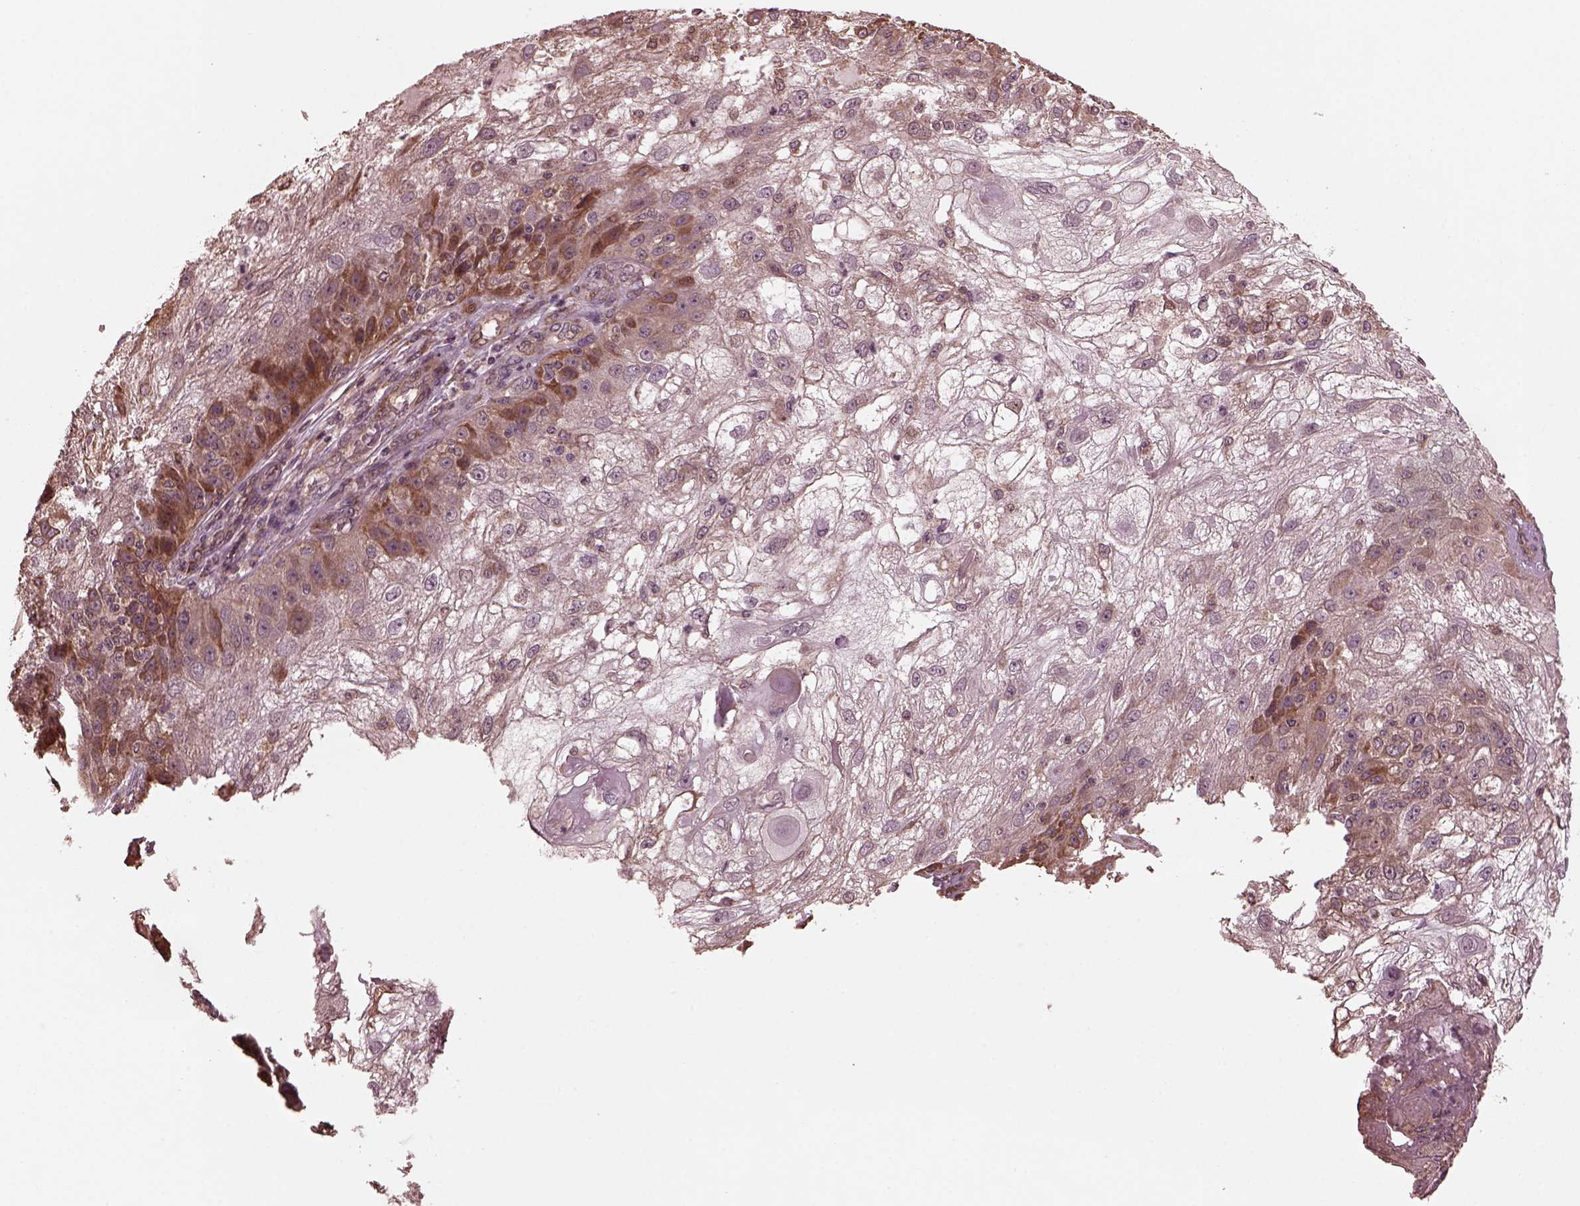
{"staining": {"intensity": "moderate", "quantity": "<25%", "location": "cytoplasmic/membranous"}, "tissue": "skin cancer", "cell_type": "Tumor cells", "image_type": "cancer", "snomed": [{"axis": "morphology", "description": "Normal tissue, NOS"}, {"axis": "morphology", "description": "Squamous cell carcinoma, NOS"}, {"axis": "topography", "description": "Skin"}], "caption": "Tumor cells show low levels of moderate cytoplasmic/membranous expression in about <25% of cells in human squamous cell carcinoma (skin).", "gene": "ZNF292", "patient": {"sex": "female", "age": 83}}